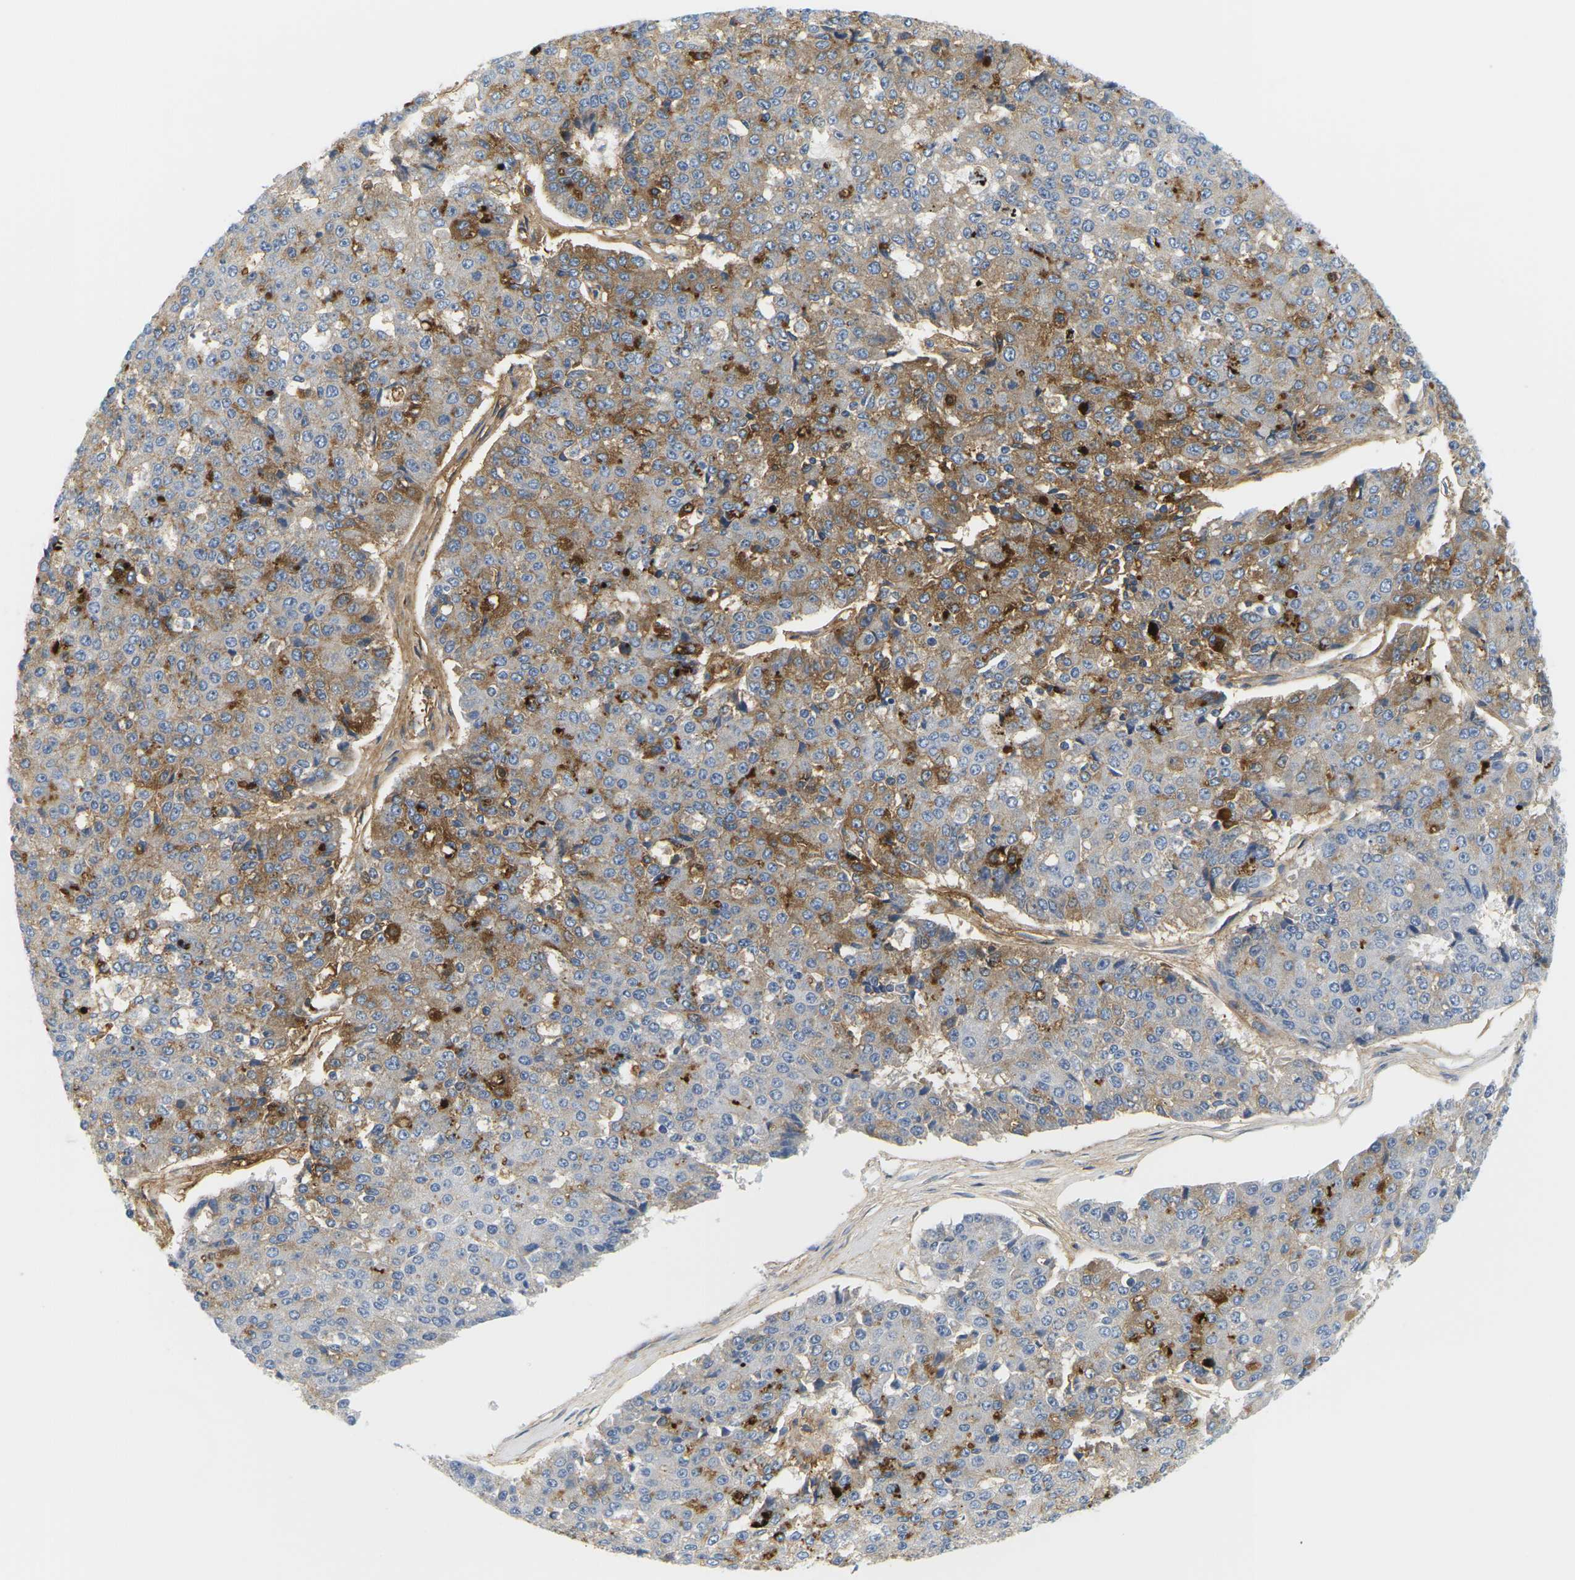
{"staining": {"intensity": "moderate", "quantity": "25%-75%", "location": "cytoplasmic/membranous"}, "tissue": "pancreatic cancer", "cell_type": "Tumor cells", "image_type": "cancer", "snomed": [{"axis": "morphology", "description": "Adenocarcinoma, NOS"}, {"axis": "topography", "description": "Pancreas"}], "caption": "About 25%-75% of tumor cells in human pancreatic cancer display moderate cytoplasmic/membranous protein staining as visualized by brown immunohistochemical staining.", "gene": "APOB", "patient": {"sex": "male", "age": 50}}